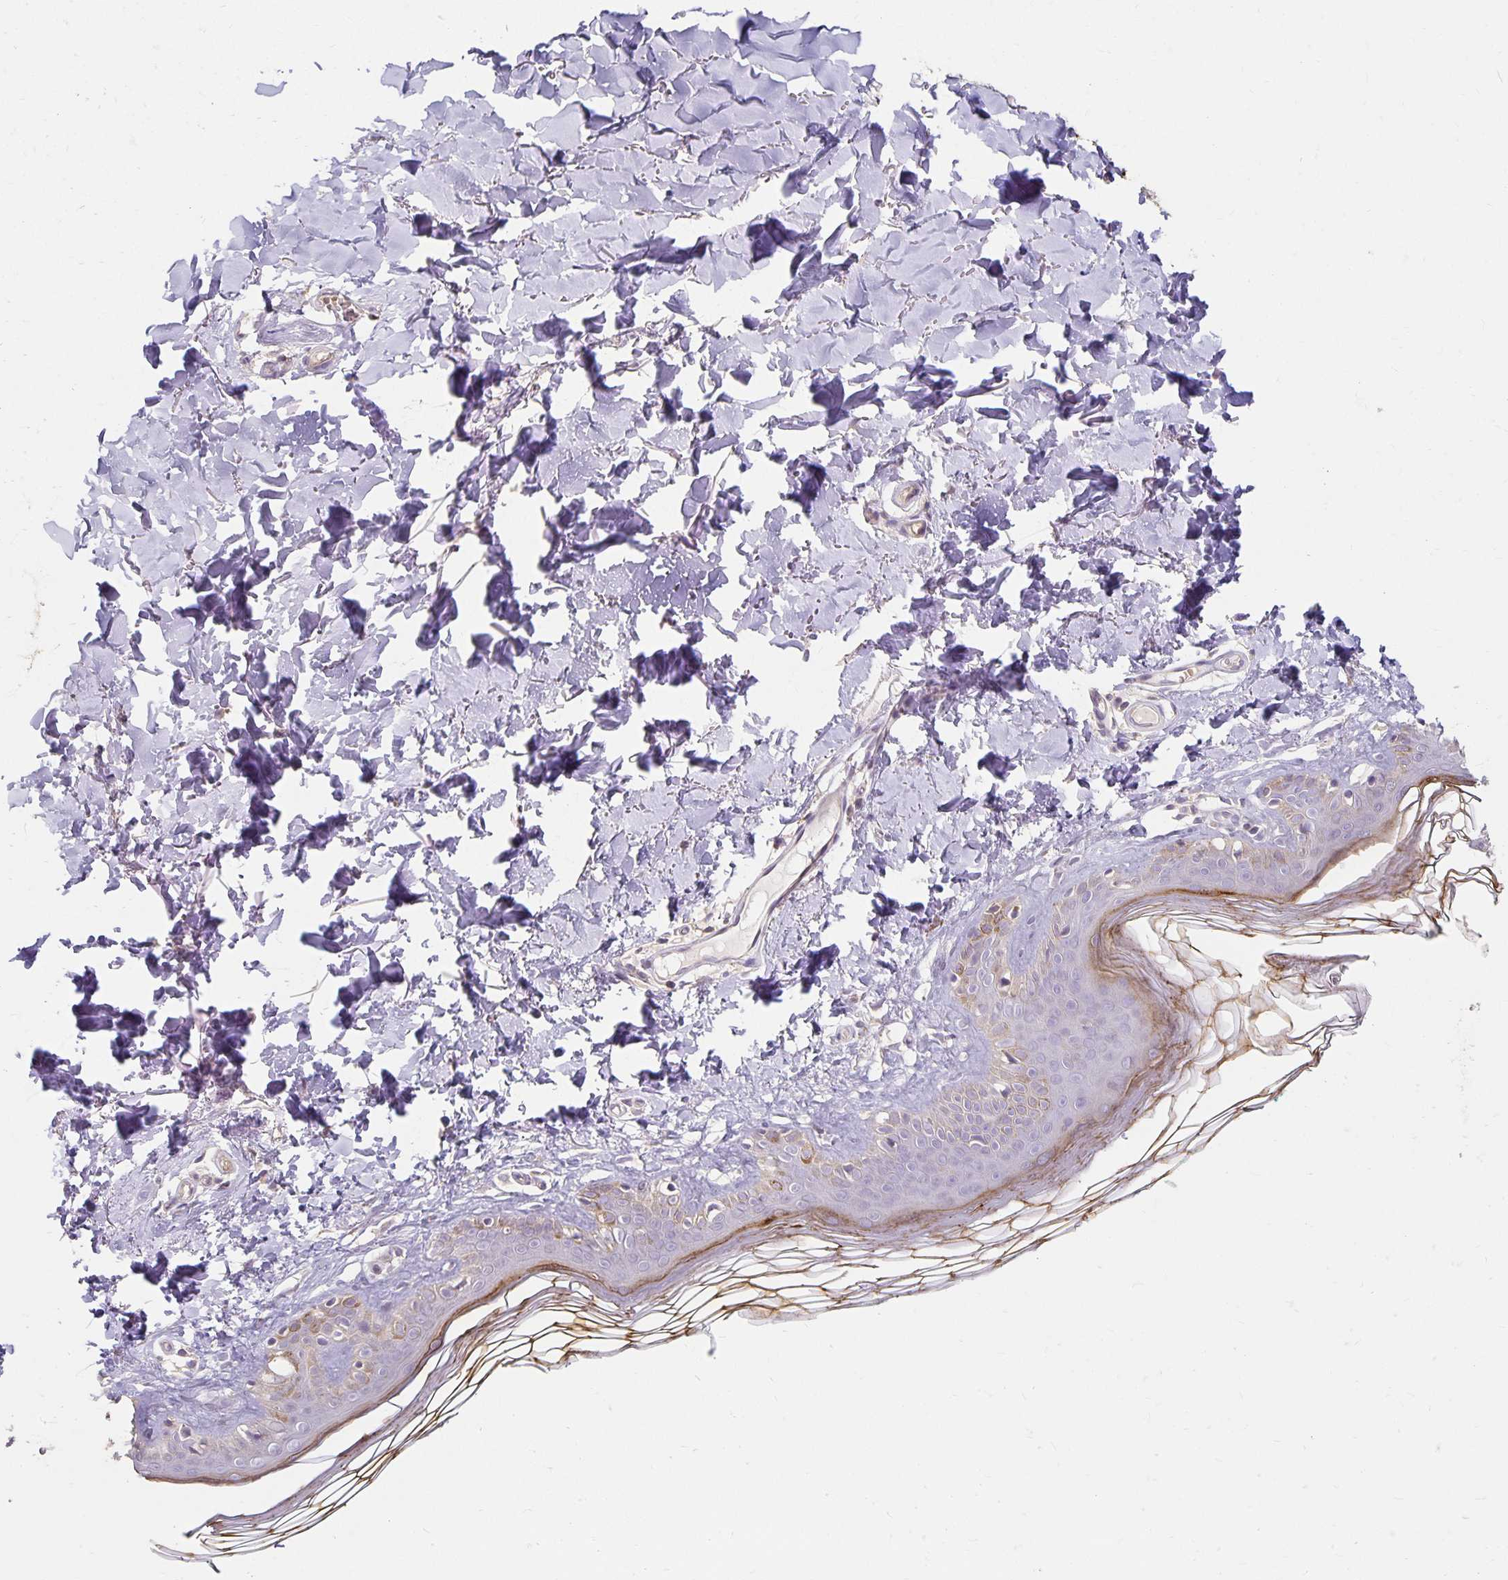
{"staining": {"intensity": "negative", "quantity": "none", "location": "none"}, "tissue": "skin", "cell_type": "Fibroblasts", "image_type": "normal", "snomed": [{"axis": "morphology", "description": "Normal tissue, NOS"}, {"axis": "topography", "description": "Skin"}, {"axis": "topography", "description": "Peripheral nerve tissue"}], "caption": "Fibroblasts show no significant protein positivity in normal skin. The staining is performed using DAB brown chromogen with nuclei counter-stained in using hematoxylin.", "gene": "CST6", "patient": {"sex": "female", "age": 45}}